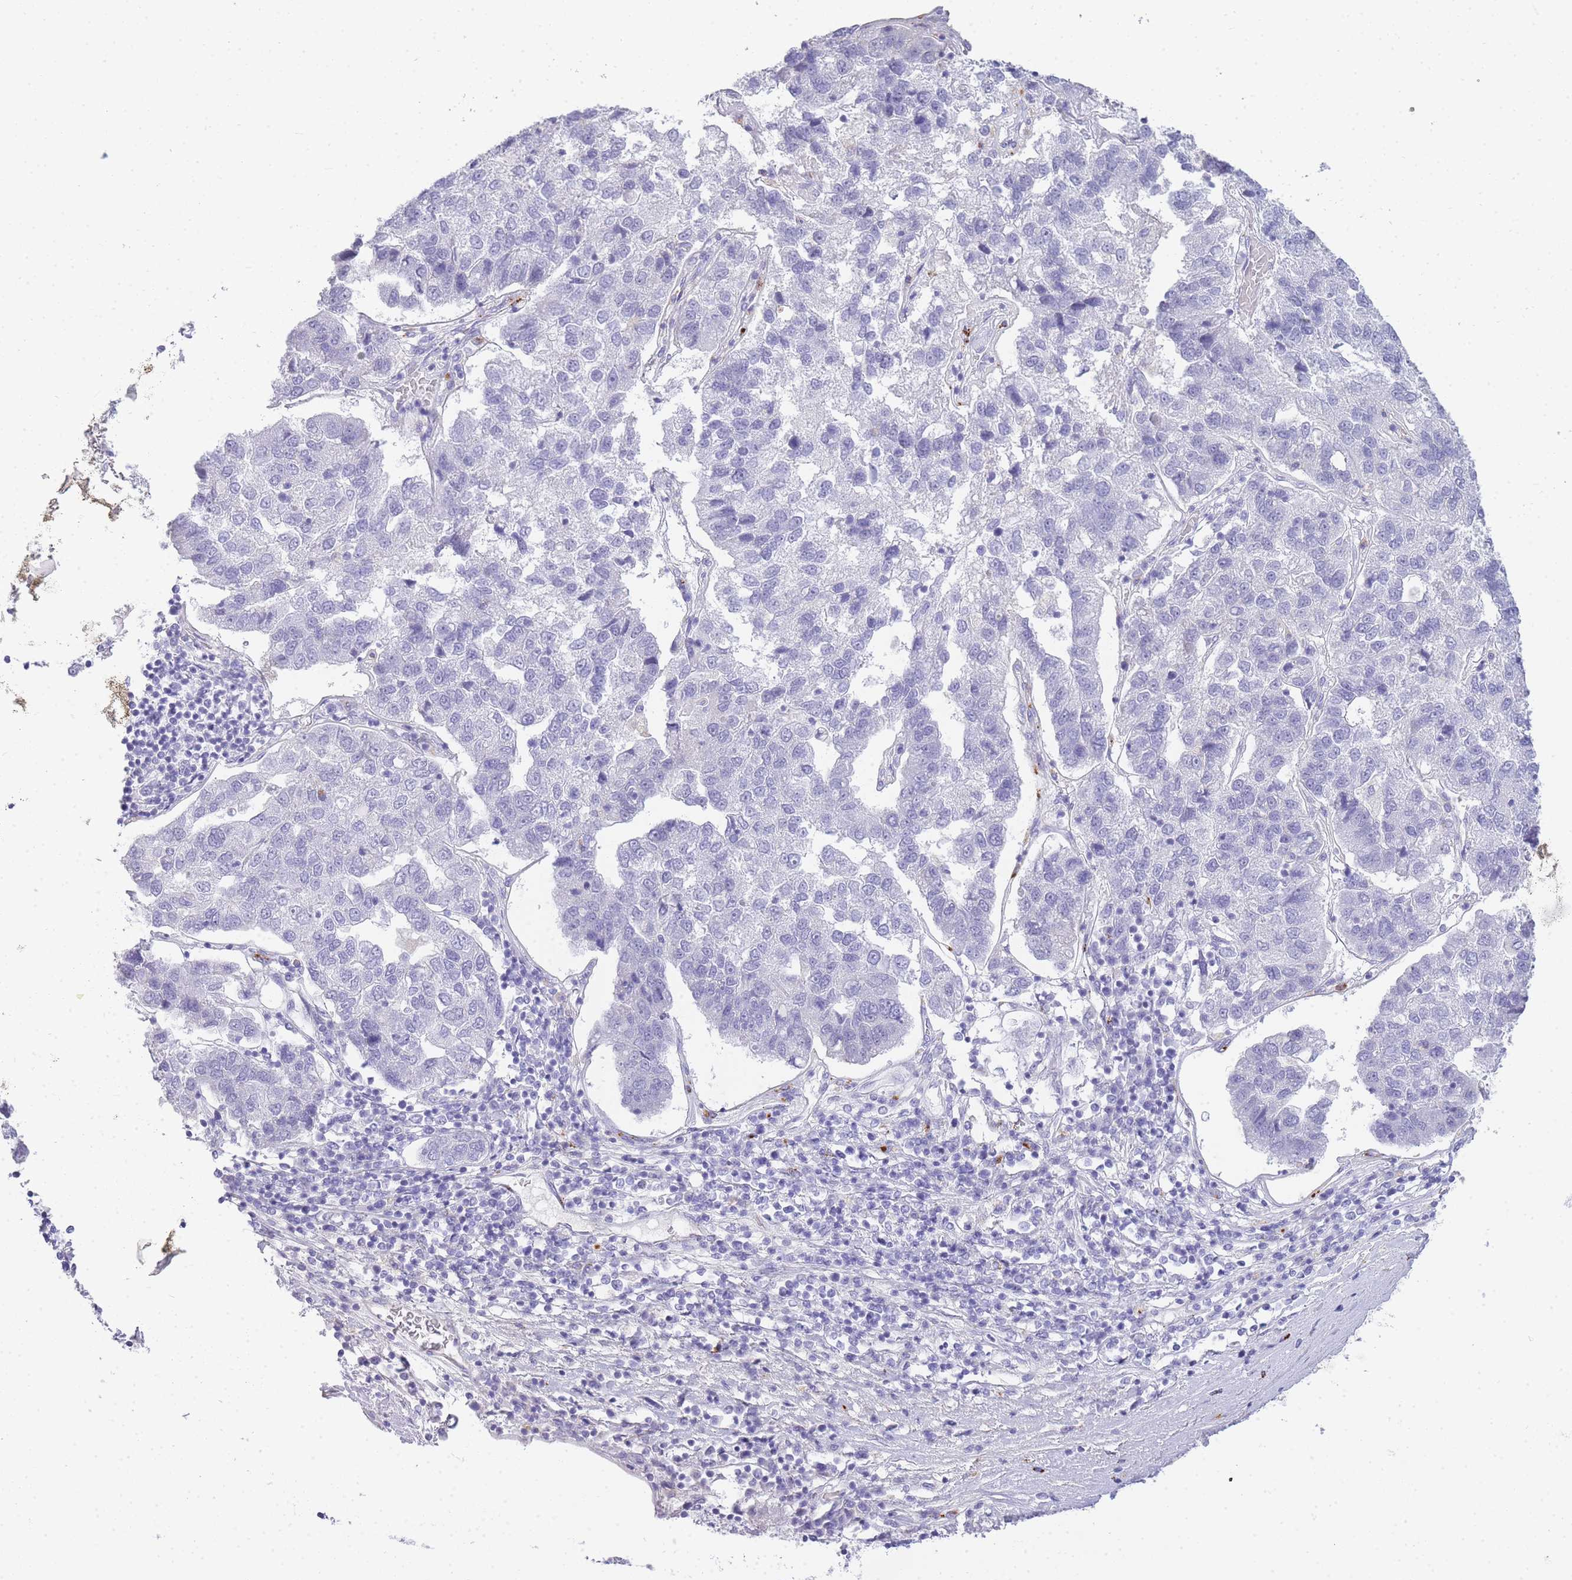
{"staining": {"intensity": "negative", "quantity": "none", "location": "none"}, "tissue": "pancreatic cancer", "cell_type": "Tumor cells", "image_type": "cancer", "snomed": [{"axis": "morphology", "description": "Adenocarcinoma, NOS"}, {"axis": "topography", "description": "Pancreas"}], "caption": "Histopathology image shows no significant protein expression in tumor cells of adenocarcinoma (pancreatic).", "gene": "RHO", "patient": {"sex": "female", "age": 61}}